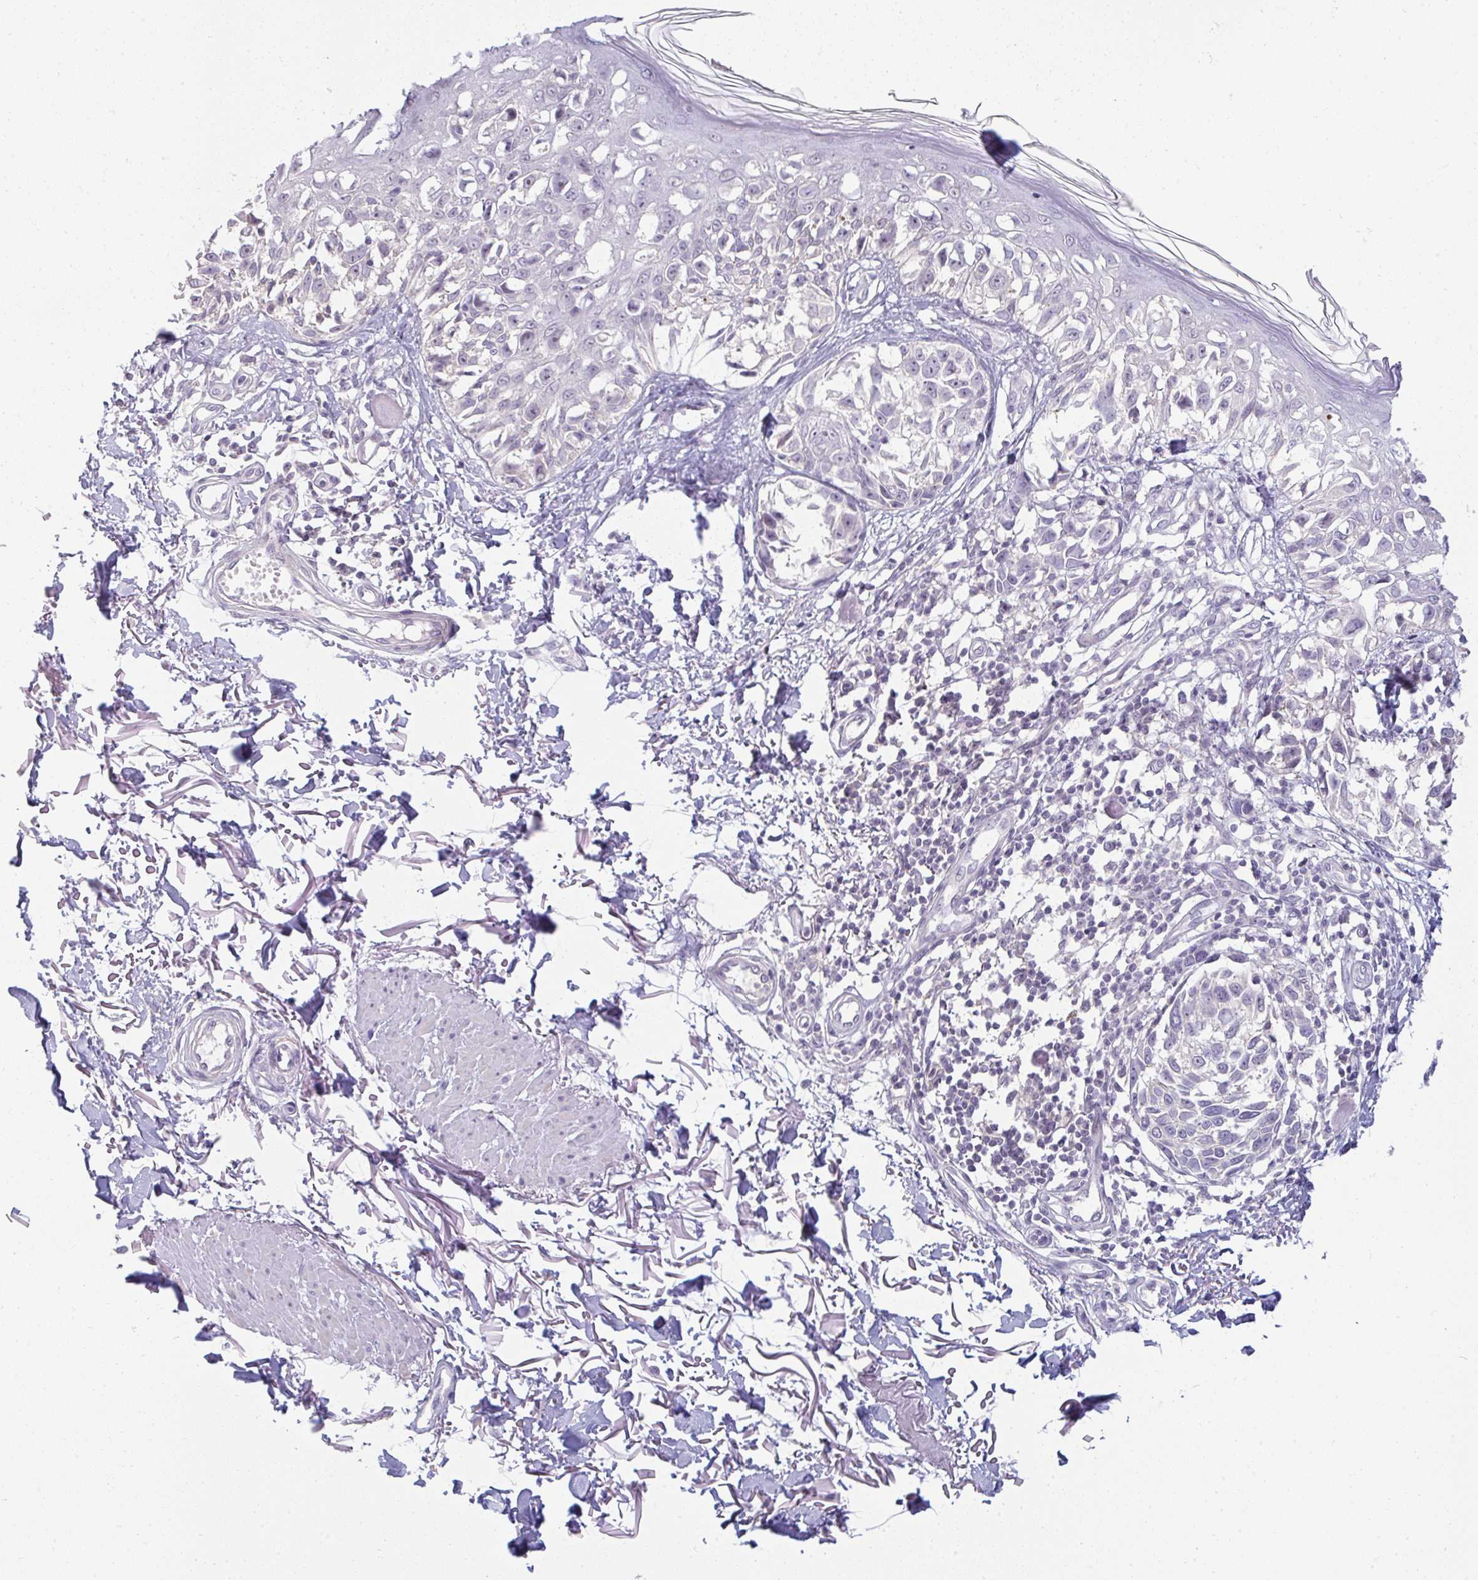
{"staining": {"intensity": "negative", "quantity": "none", "location": "none"}, "tissue": "melanoma", "cell_type": "Tumor cells", "image_type": "cancer", "snomed": [{"axis": "morphology", "description": "Malignant melanoma, NOS"}, {"axis": "topography", "description": "Skin"}], "caption": "High magnification brightfield microscopy of melanoma stained with DAB (brown) and counterstained with hematoxylin (blue): tumor cells show no significant positivity.", "gene": "PPFIA4", "patient": {"sex": "male", "age": 73}}